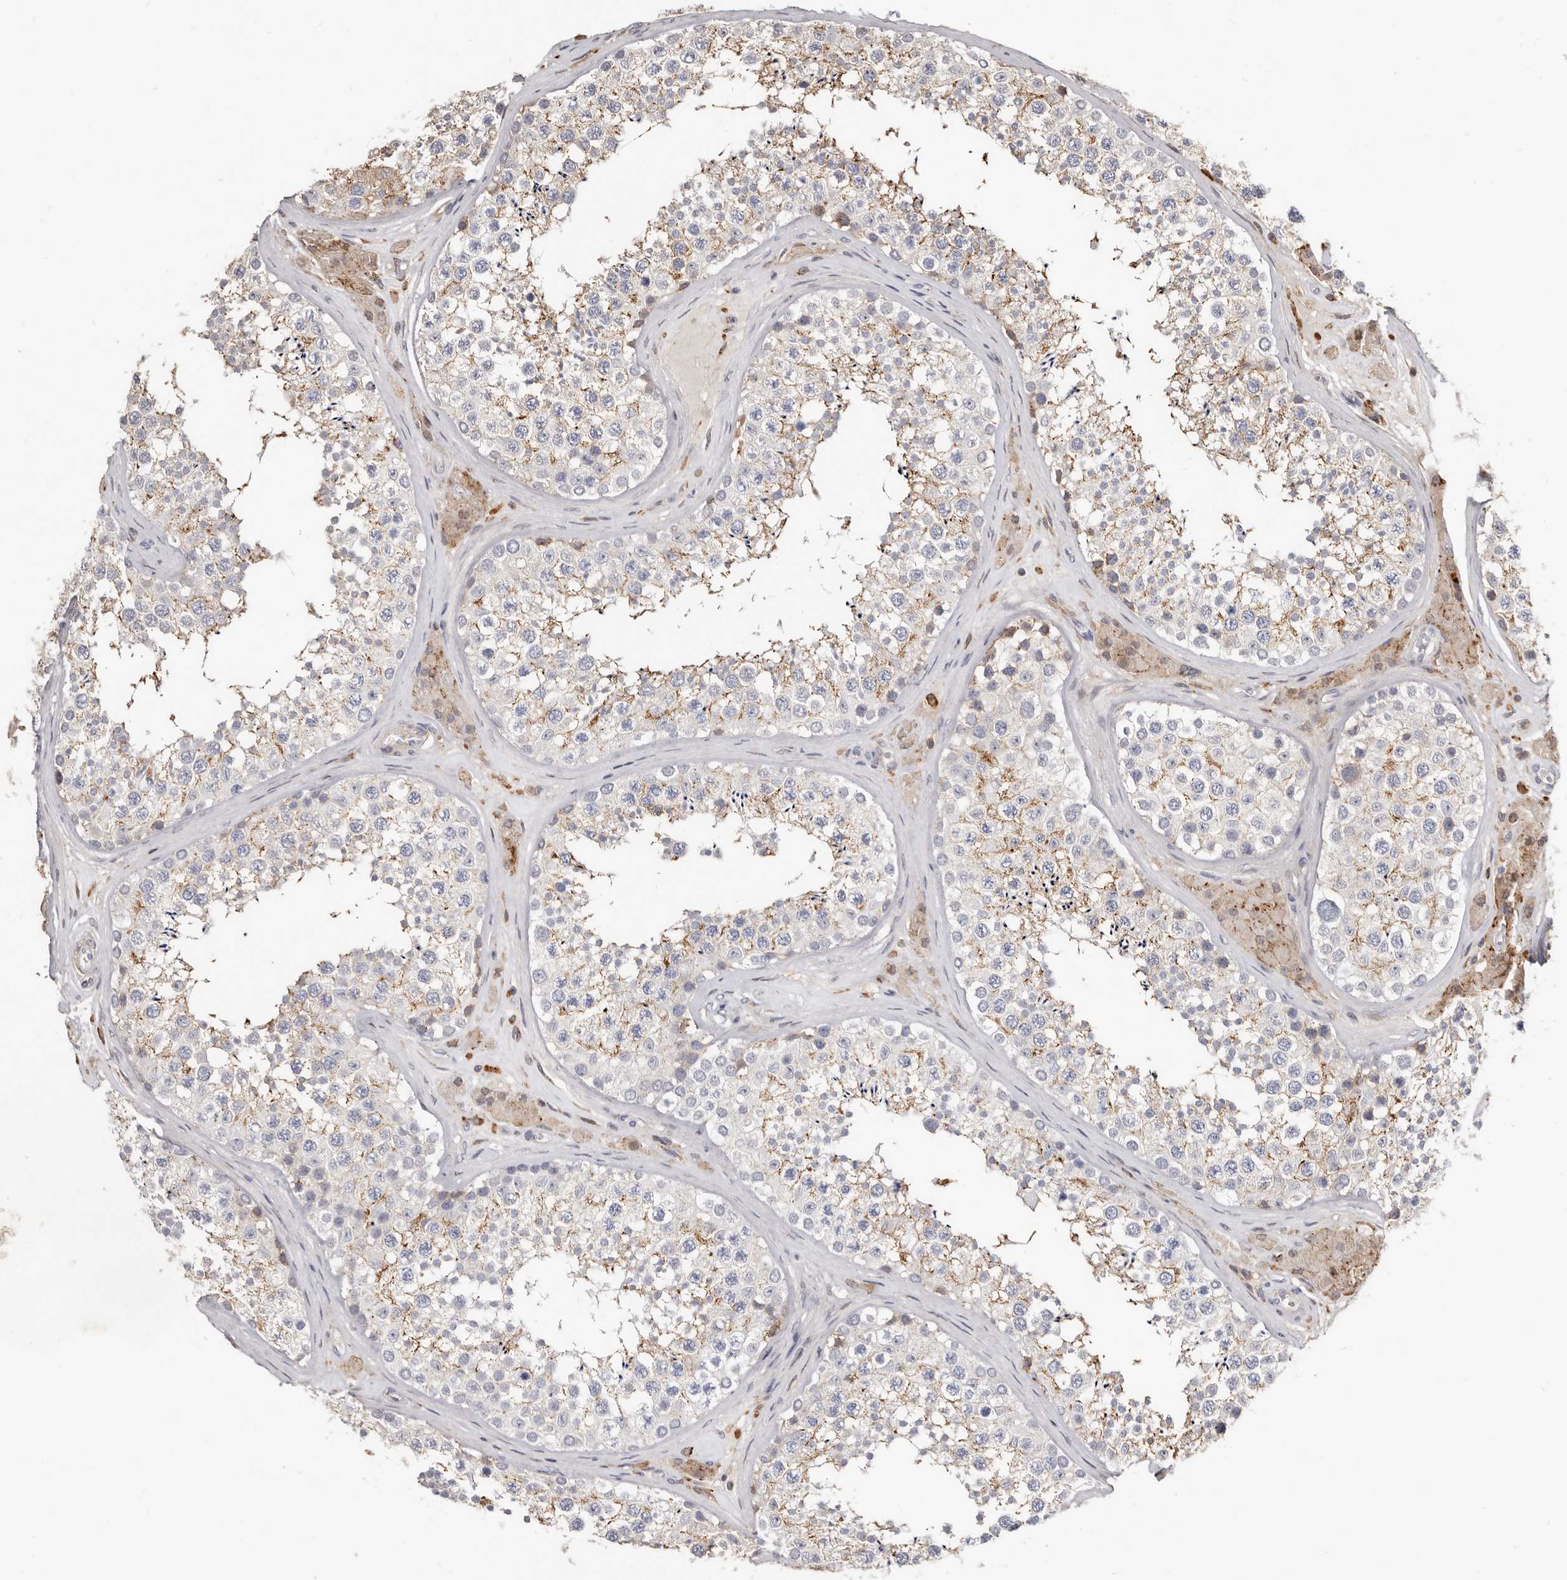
{"staining": {"intensity": "moderate", "quantity": "25%-75%", "location": "cytoplasmic/membranous"}, "tissue": "testis", "cell_type": "Cells in seminiferous ducts", "image_type": "normal", "snomed": [{"axis": "morphology", "description": "Normal tissue, NOS"}, {"axis": "topography", "description": "Testis"}], "caption": "An immunohistochemistry (IHC) micrograph of normal tissue is shown. Protein staining in brown labels moderate cytoplasmic/membranous positivity in testis within cells in seminiferous ducts.", "gene": "KIF26B", "patient": {"sex": "male", "age": 46}}